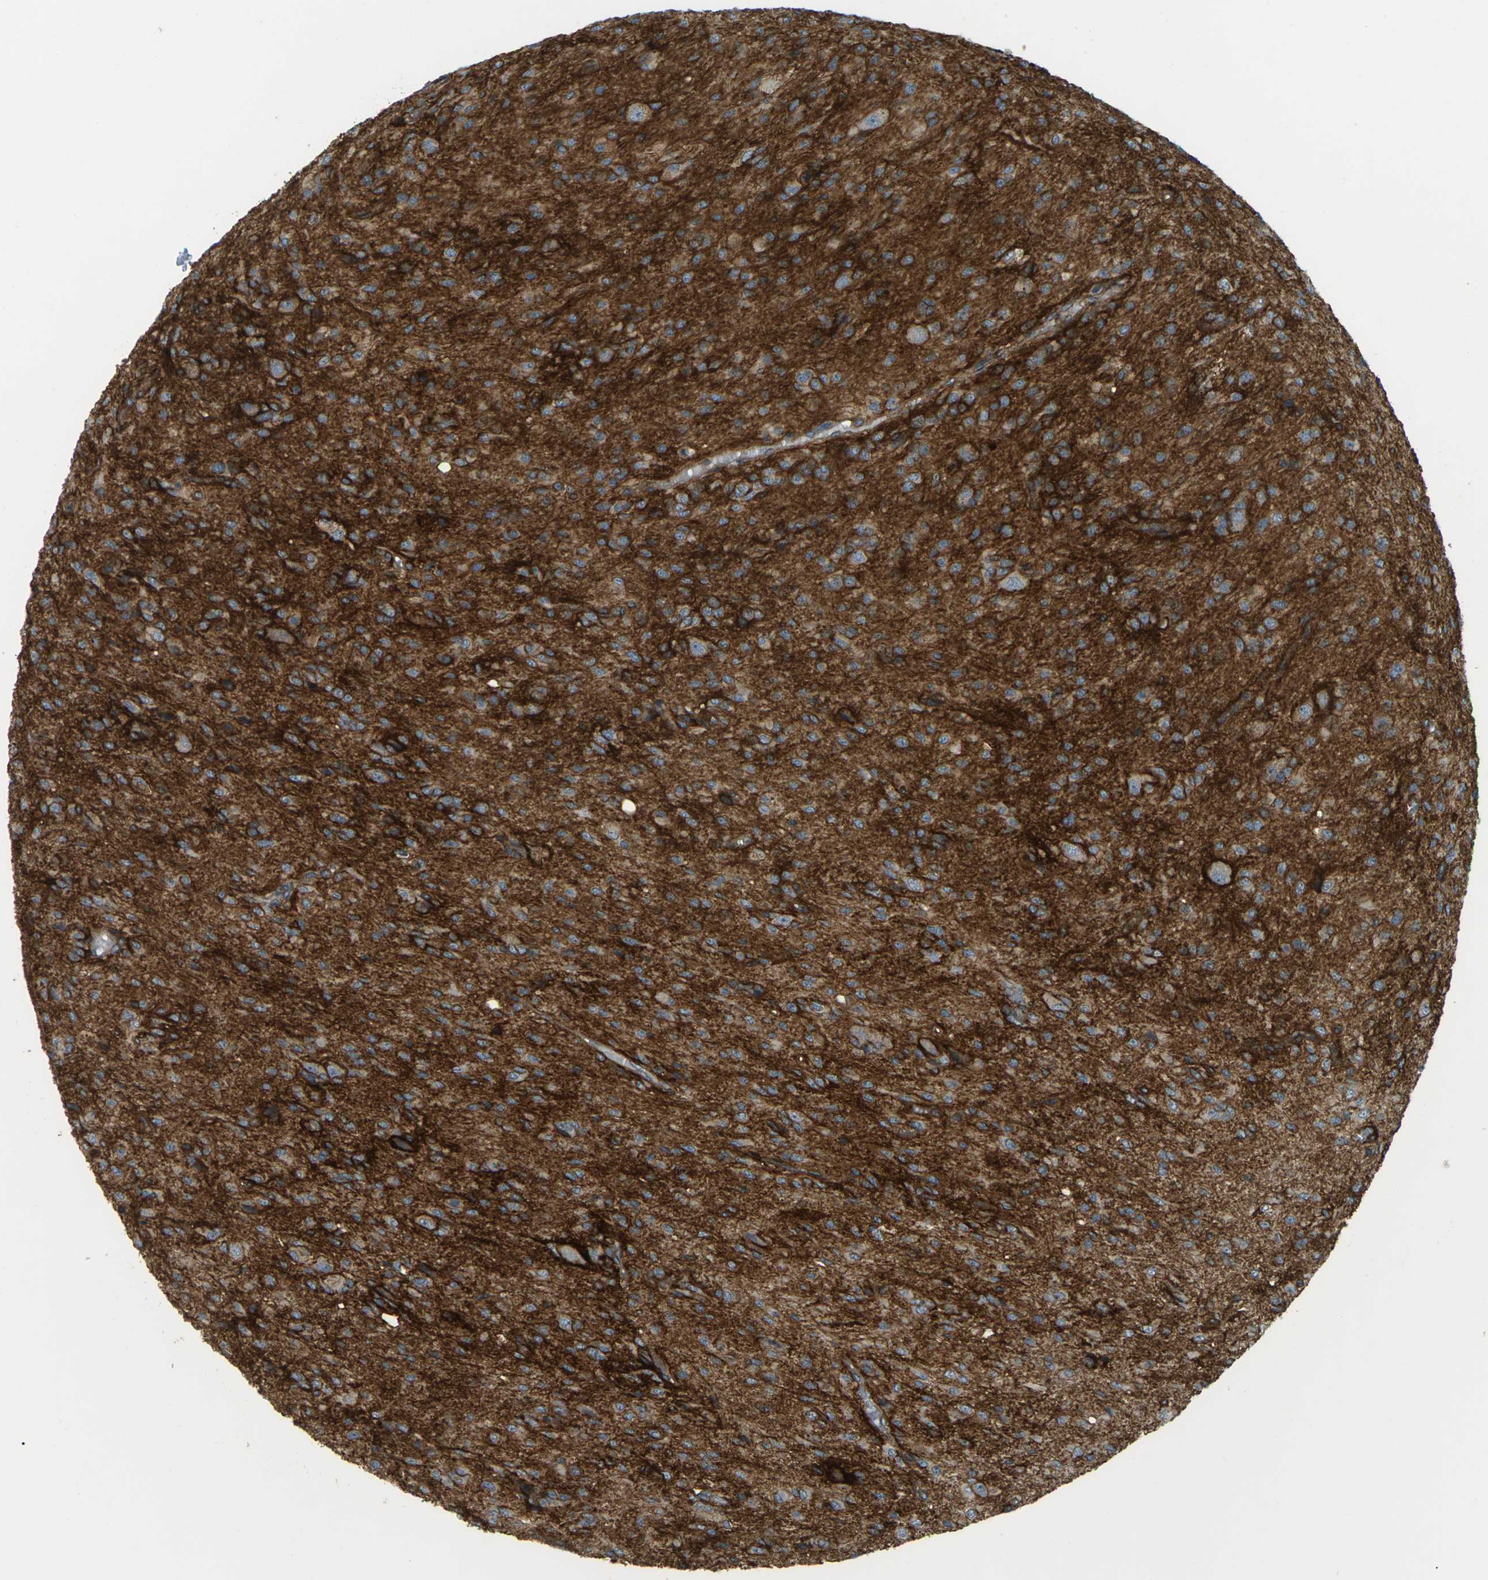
{"staining": {"intensity": "strong", "quantity": ">75%", "location": "cytoplasmic/membranous"}, "tissue": "glioma", "cell_type": "Tumor cells", "image_type": "cancer", "snomed": [{"axis": "morphology", "description": "Glioma, malignant, High grade"}, {"axis": "topography", "description": "Brain"}], "caption": "Protein staining demonstrates strong cytoplasmic/membranous positivity in approximately >75% of tumor cells in malignant glioma (high-grade).", "gene": "S1PR1", "patient": {"sex": "female", "age": 59}}